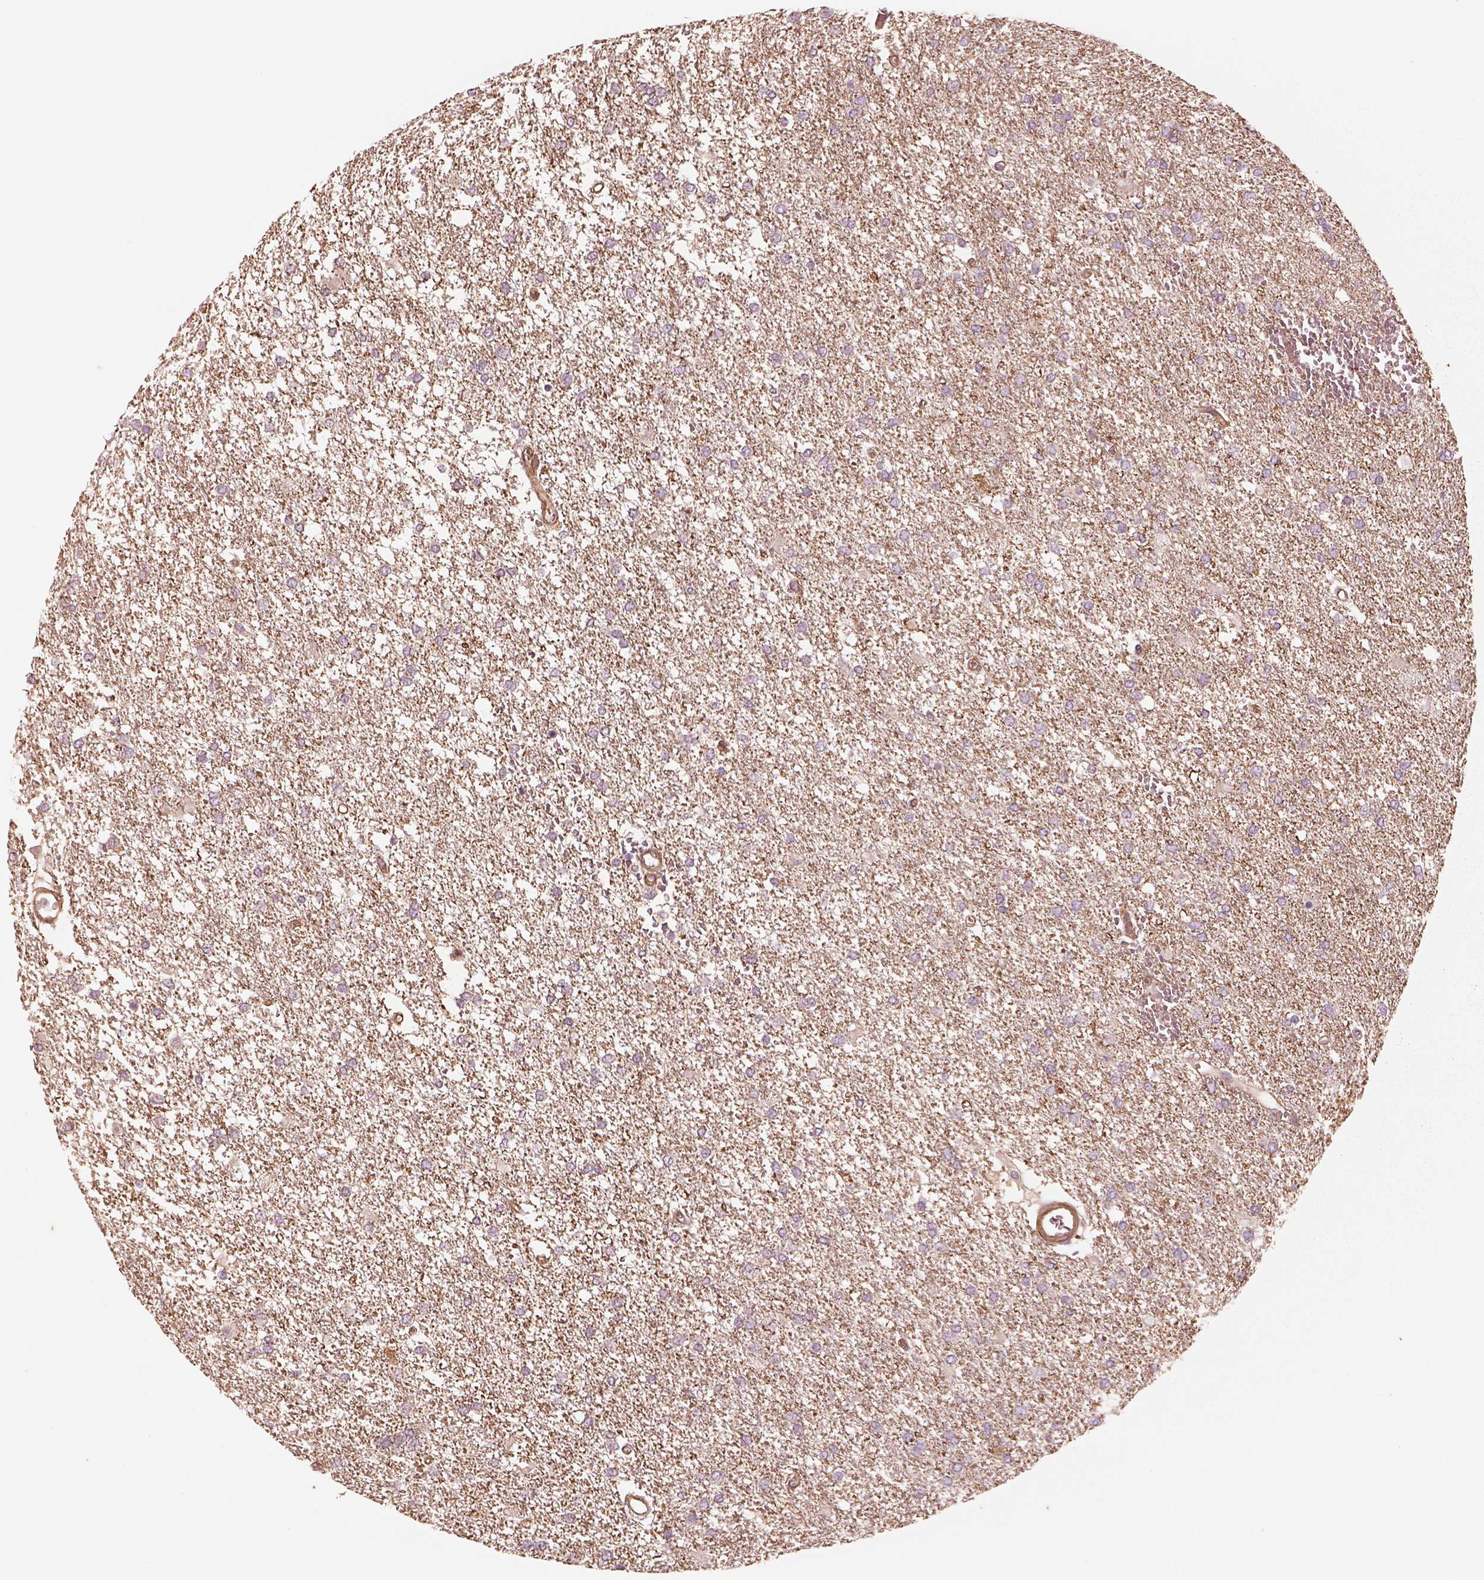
{"staining": {"intensity": "negative", "quantity": "none", "location": "none"}, "tissue": "glioma", "cell_type": "Tumor cells", "image_type": "cancer", "snomed": [{"axis": "morphology", "description": "Glioma, malignant, High grade"}, {"axis": "topography", "description": "Brain"}], "caption": "Immunohistochemistry of human high-grade glioma (malignant) exhibits no positivity in tumor cells.", "gene": "CRYM", "patient": {"sex": "female", "age": 61}}